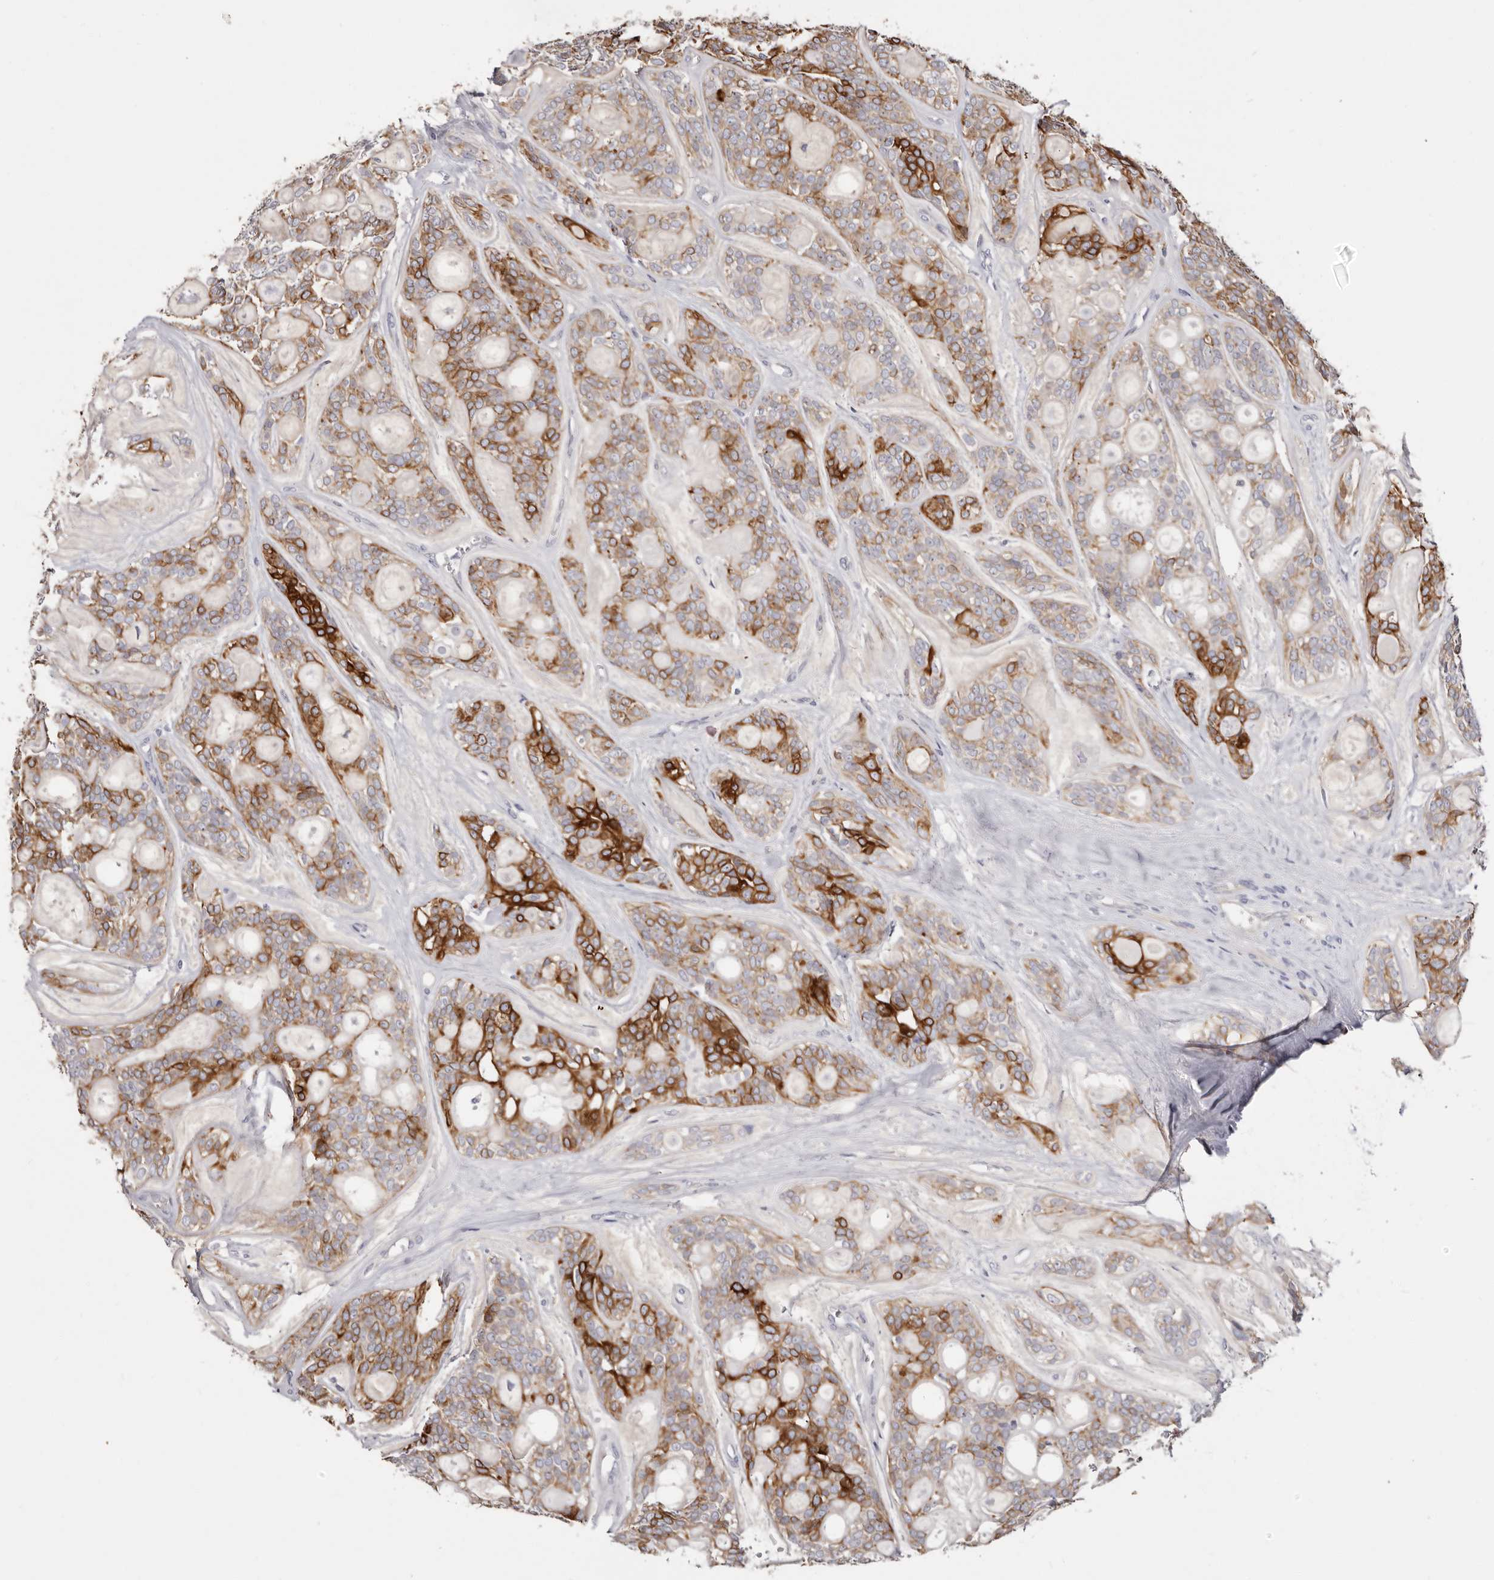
{"staining": {"intensity": "strong", "quantity": "25%-75%", "location": "cytoplasmic/membranous"}, "tissue": "head and neck cancer", "cell_type": "Tumor cells", "image_type": "cancer", "snomed": [{"axis": "morphology", "description": "Adenocarcinoma, NOS"}, {"axis": "topography", "description": "Head-Neck"}], "caption": "An image of adenocarcinoma (head and neck) stained for a protein displays strong cytoplasmic/membranous brown staining in tumor cells.", "gene": "STK16", "patient": {"sex": "male", "age": 66}}